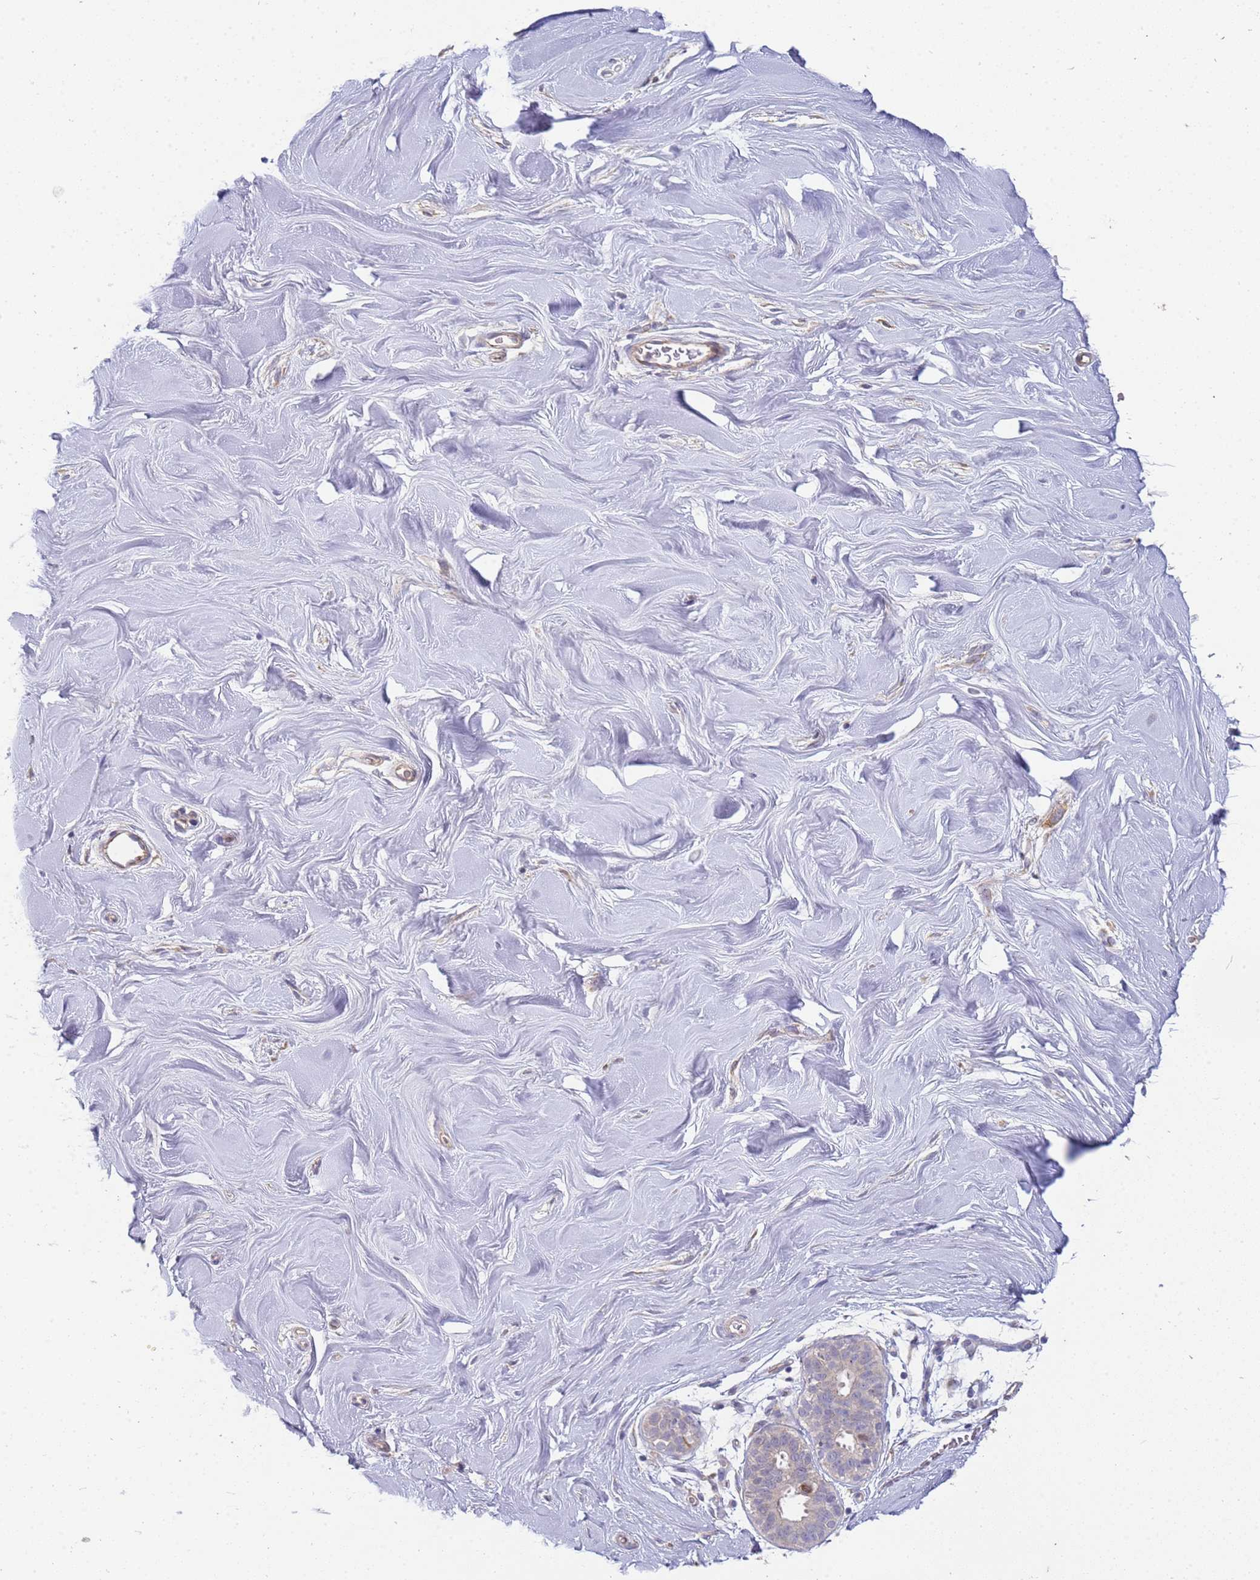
{"staining": {"intensity": "negative", "quantity": "none", "location": "none"}, "tissue": "soft tissue", "cell_type": "Chondrocytes", "image_type": "normal", "snomed": [{"axis": "morphology", "description": "Normal tissue, NOS"}, {"axis": "topography", "description": "Breast"}], "caption": "Protein analysis of unremarkable soft tissue shows no significant staining in chondrocytes. (Immunohistochemistry (ihc), brightfield microscopy, high magnification).", "gene": "NMUR2", "patient": {"sex": "female", "age": 26}}